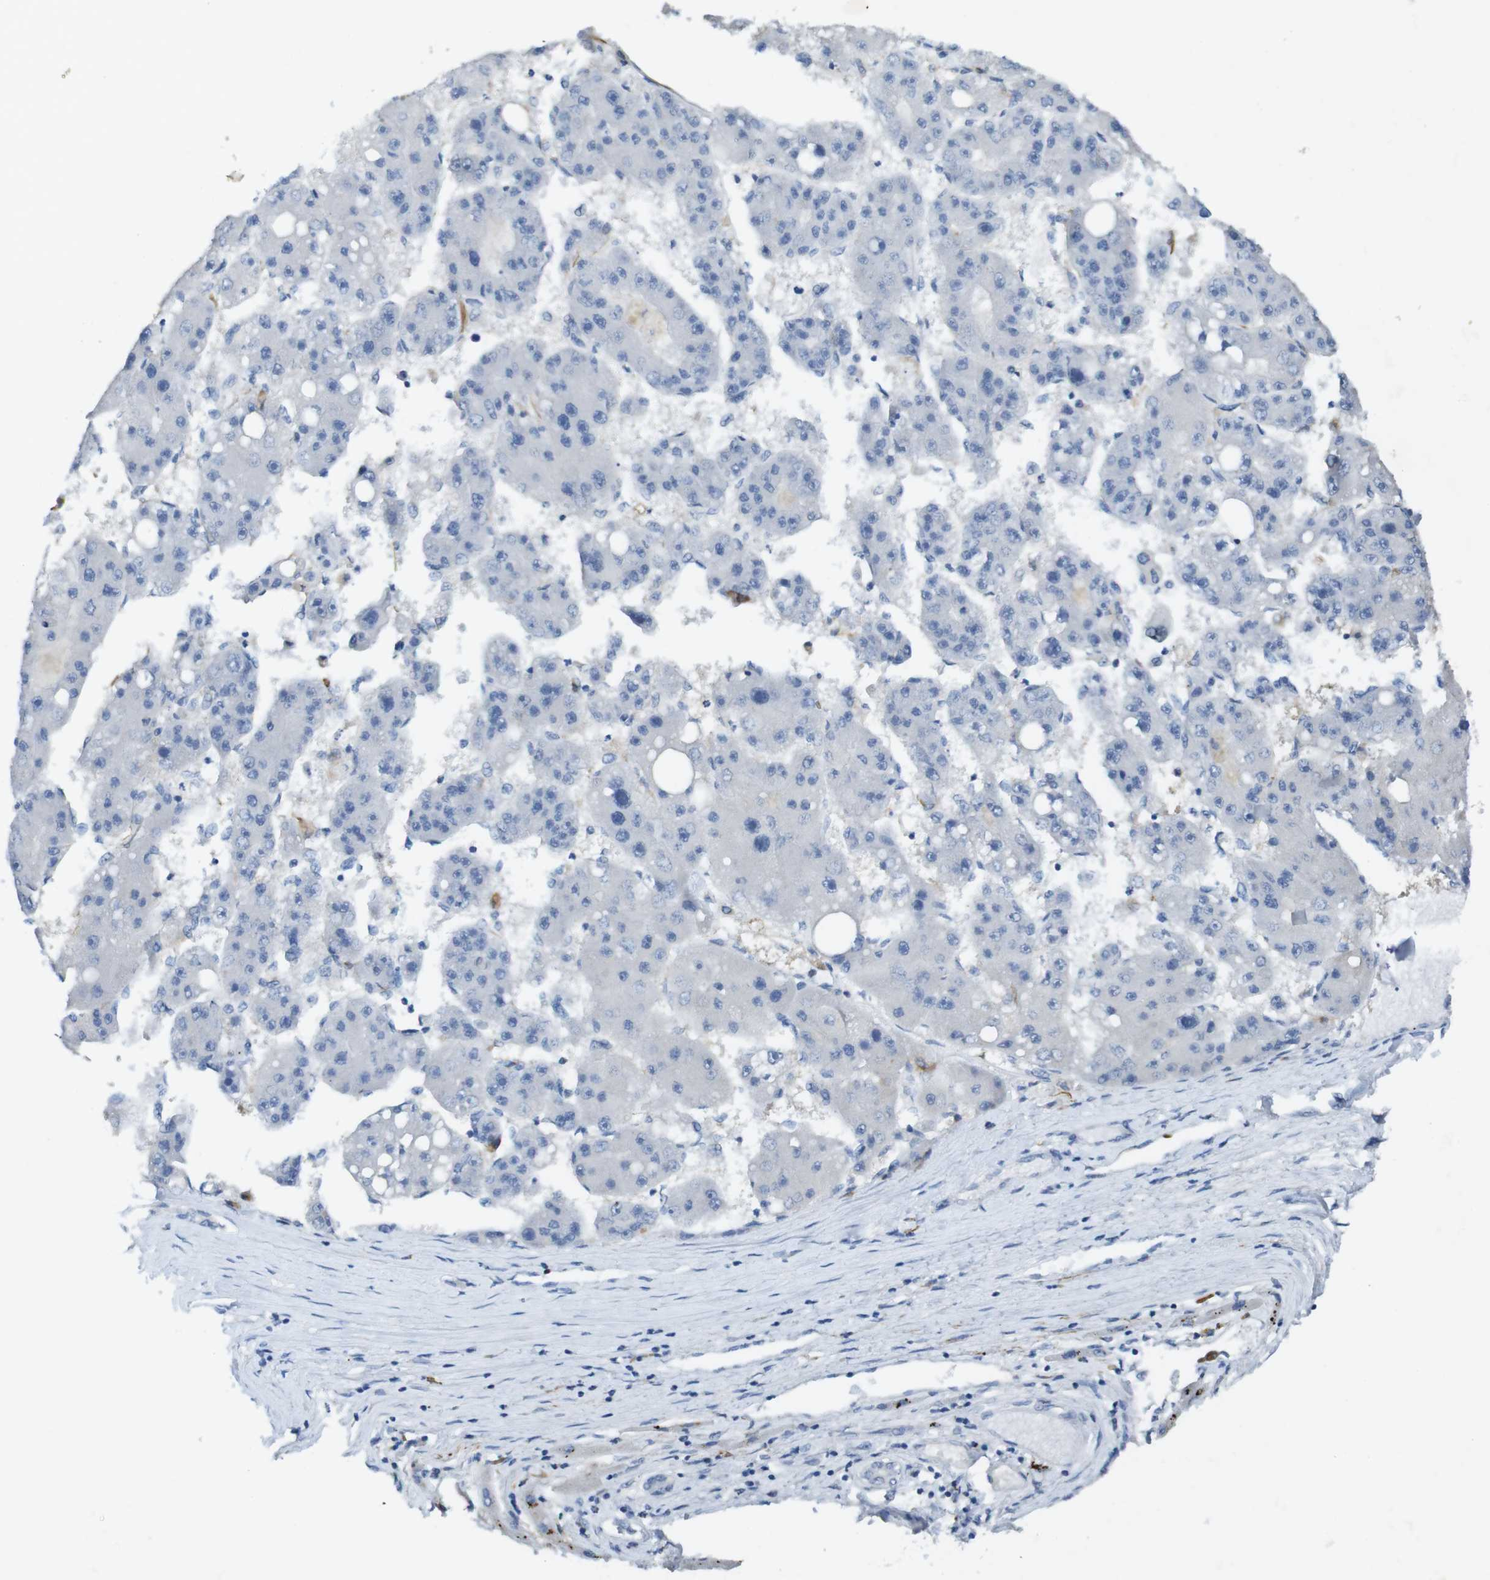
{"staining": {"intensity": "negative", "quantity": "none", "location": "none"}, "tissue": "liver cancer", "cell_type": "Tumor cells", "image_type": "cancer", "snomed": [{"axis": "morphology", "description": "Carcinoma, Hepatocellular, NOS"}, {"axis": "topography", "description": "Liver"}], "caption": "This is an immunohistochemistry (IHC) image of human liver cancer (hepatocellular carcinoma). There is no staining in tumor cells.", "gene": "CD320", "patient": {"sex": "female", "age": 61}}